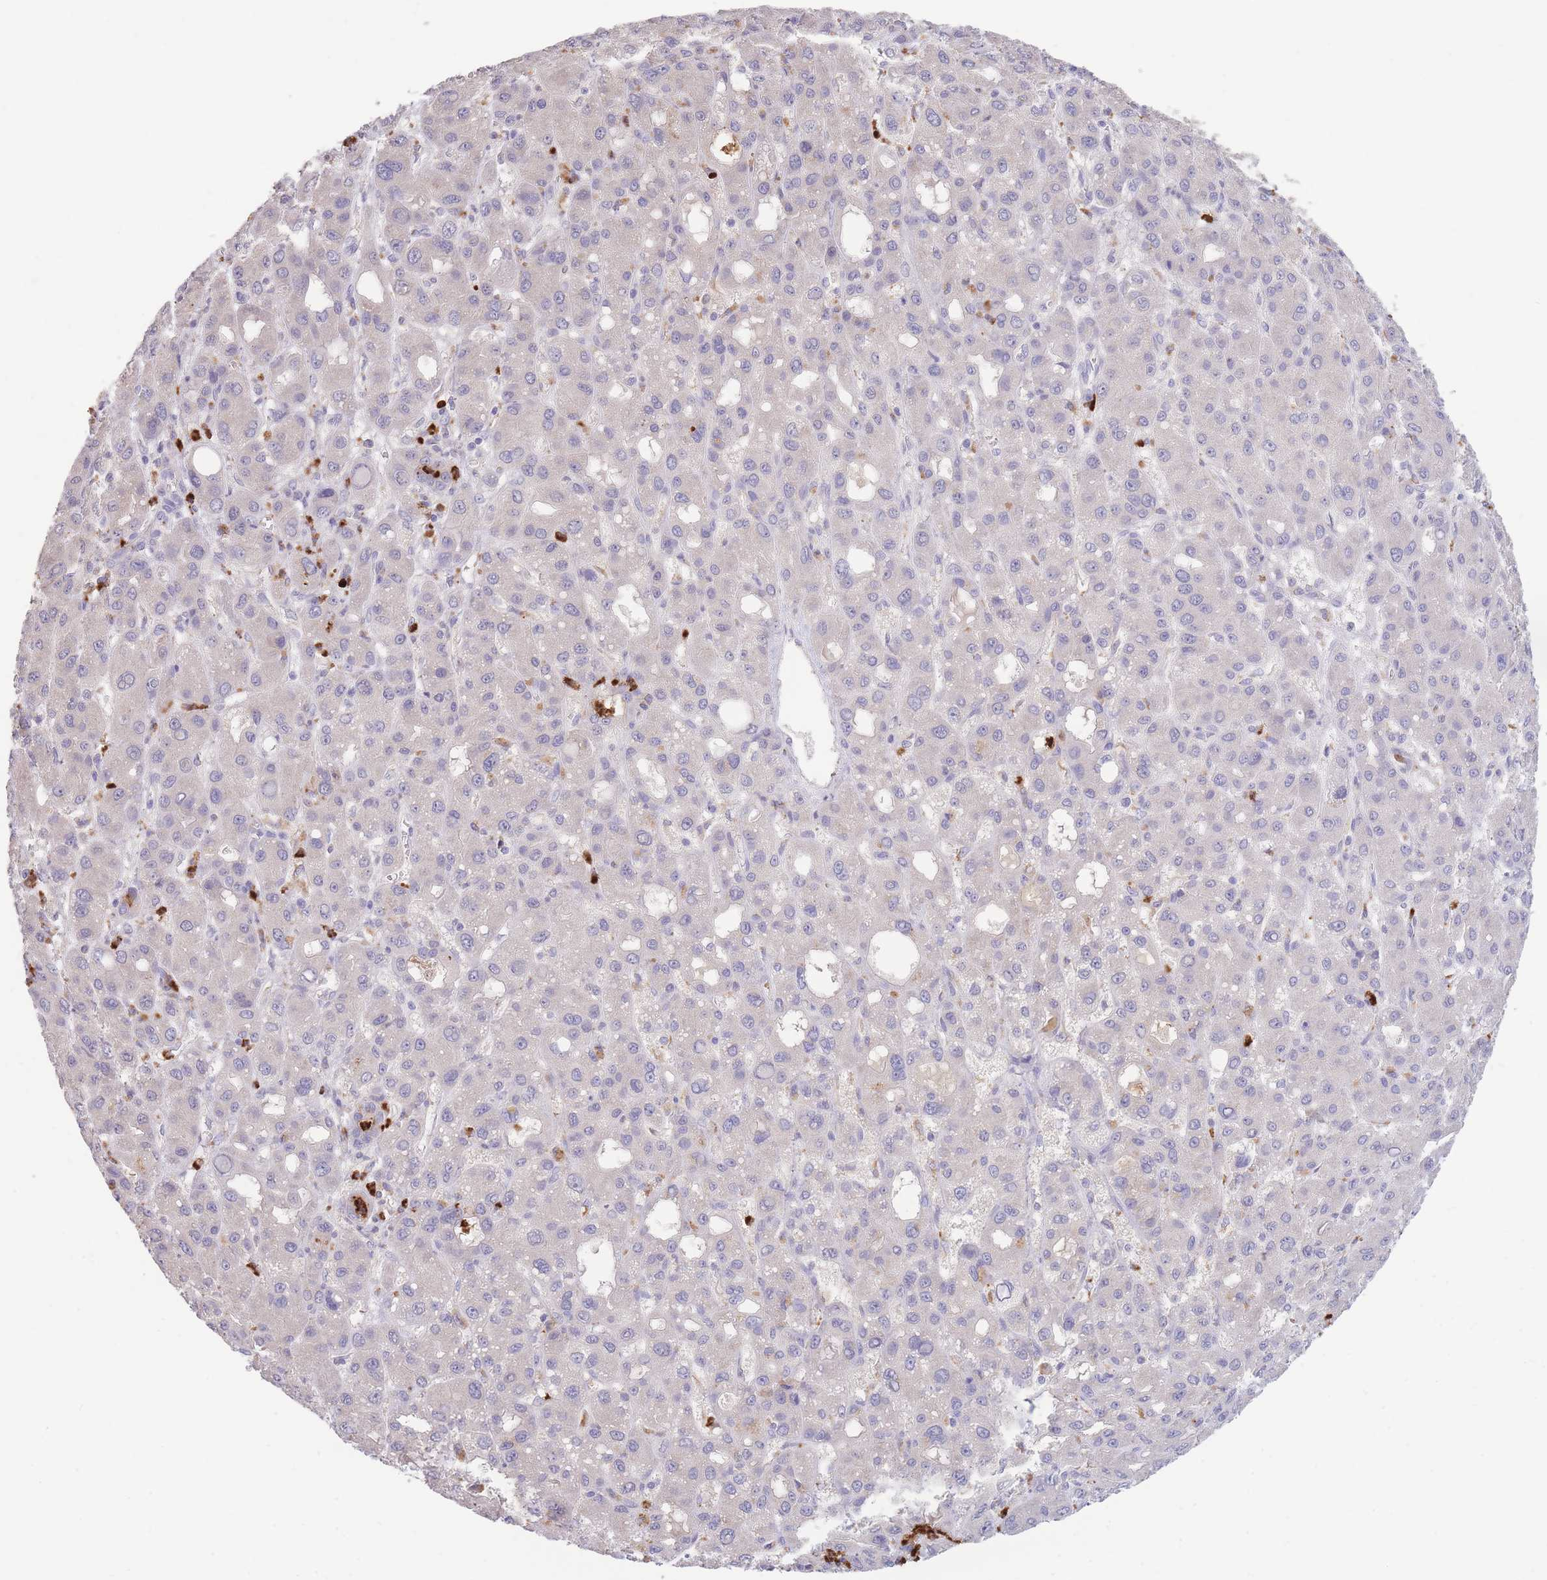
{"staining": {"intensity": "negative", "quantity": "none", "location": "none"}, "tissue": "liver cancer", "cell_type": "Tumor cells", "image_type": "cancer", "snomed": [{"axis": "morphology", "description": "Carcinoma, Hepatocellular, NOS"}, {"axis": "topography", "description": "Liver"}], "caption": "A high-resolution histopathology image shows immunohistochemistry staining of liver hepatocellular carcinoma, which displays no significant staining in tumor cells.", "gene": "CENPM", "patient": {"sex": "male", "age": 55}}